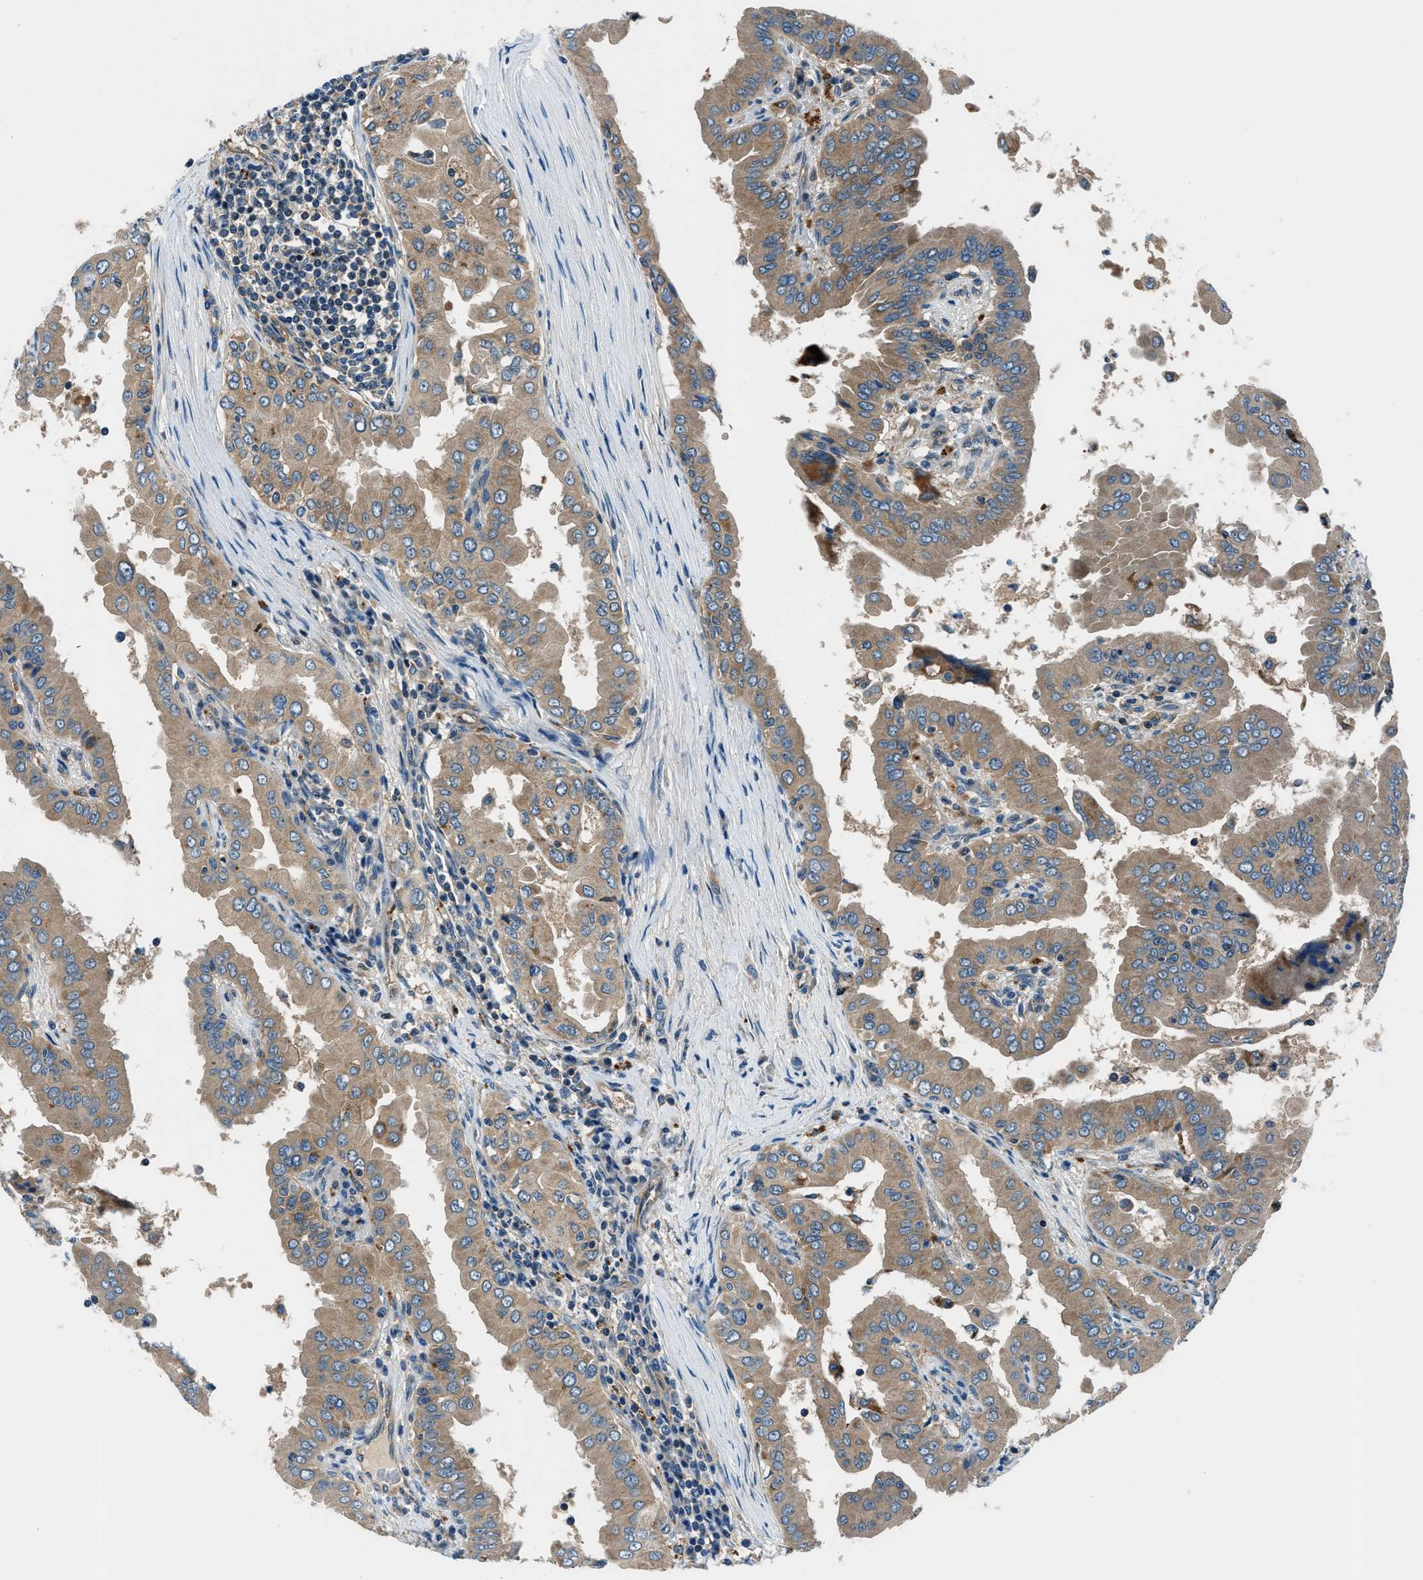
{"staining": {"intensity": "moderate", "quantity": ">75%", "location": "cytoplasmic/membranous"}, "tissue": "thyroid cancer", "cell_type": "Tumor cells", "image_type": "cancer", "snomed": [{"axis": "morphology", "description": "Papillary adenocarcinoma, NOS"}, {"axis": "topography", "description": "Thyroid gland"}], "caption": "Moderate cytoplasmic/membranous expression for a protein is present in approximately >75% of tumor cells of thyroid cancer using immunohistochemistry (IHC).", "gene": "SLC19A2", "patient": {"sex": "male", "age": 33}}